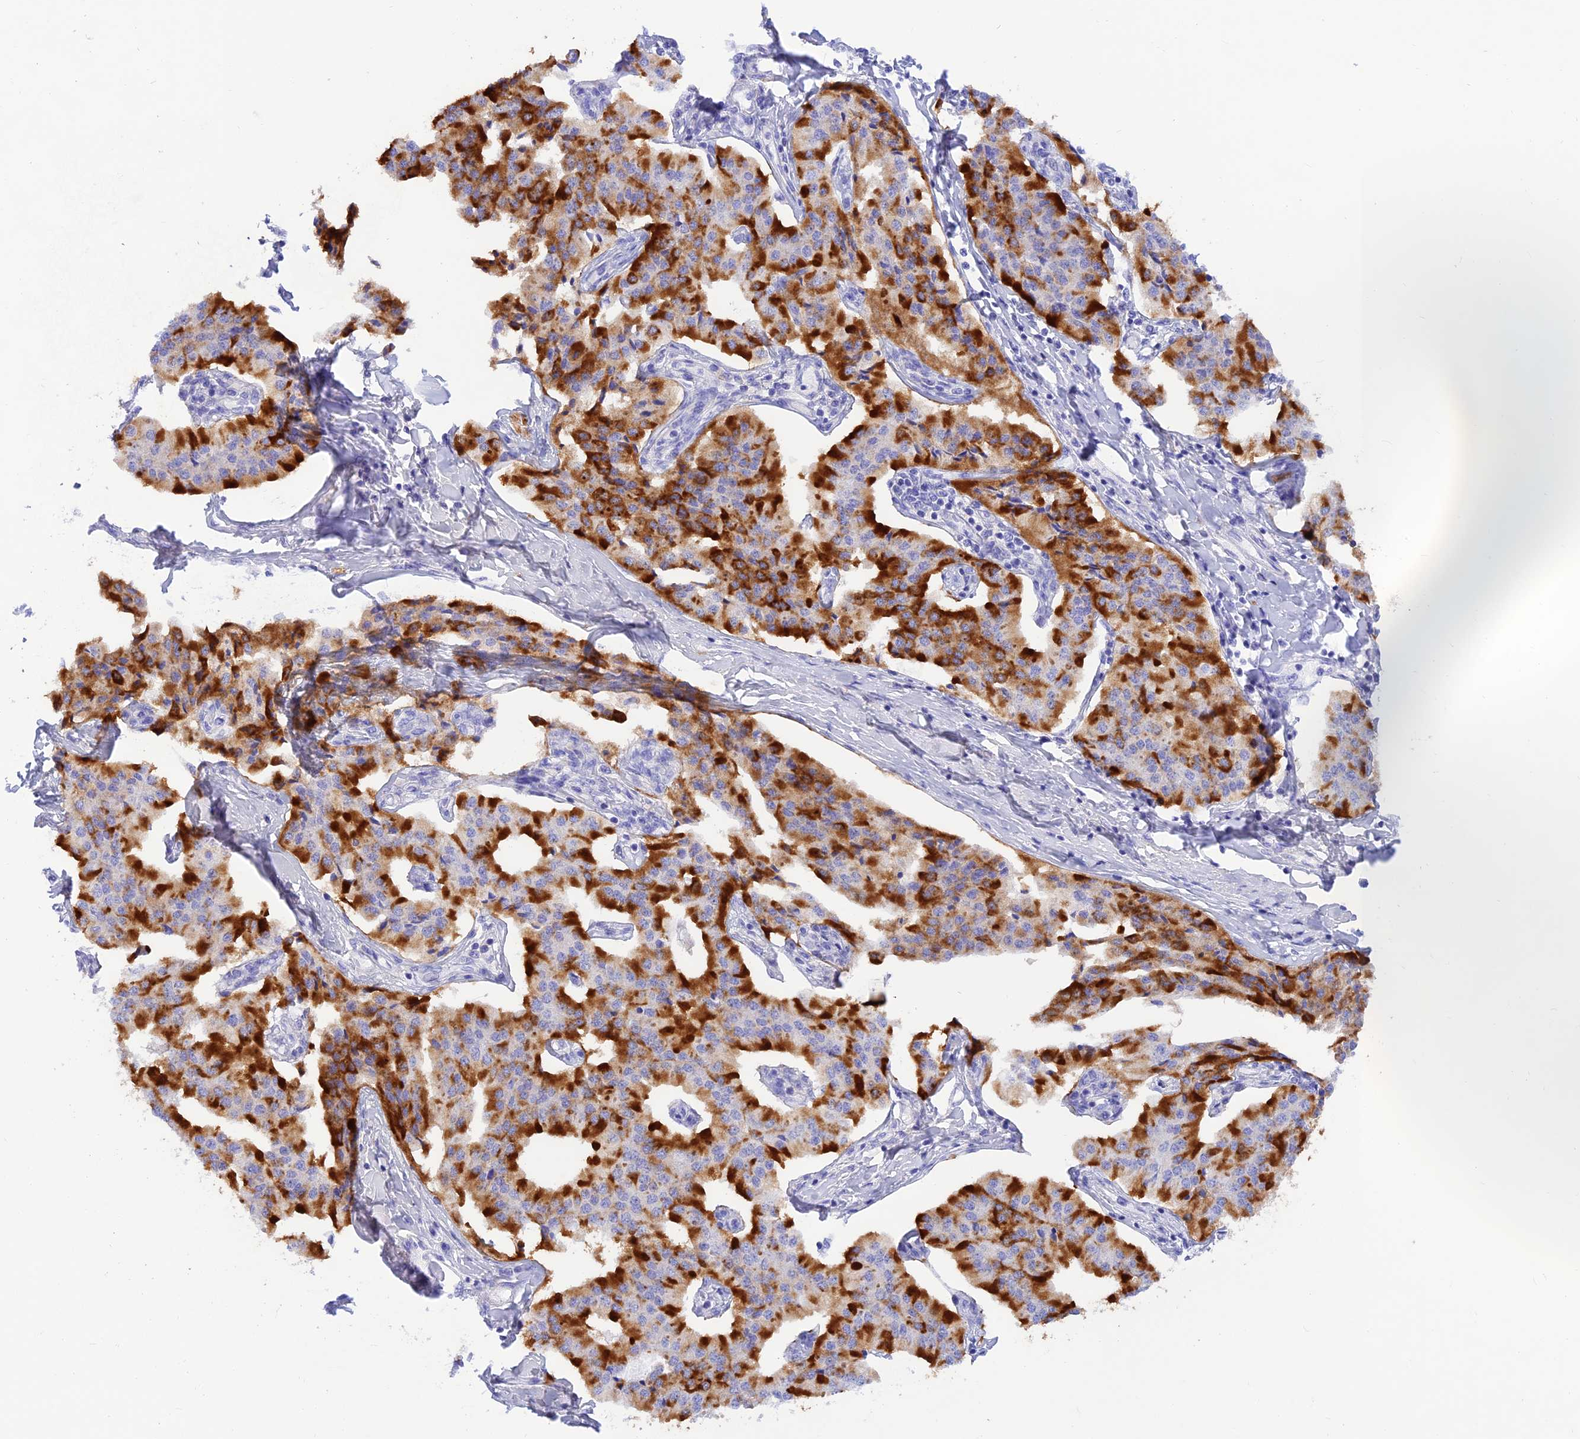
{"staining": {"intensity": "strong", "quantity": ">75%", "location": "cytoplasmic/membranous"}, "tissue": "pancreatic cancer", "cell_type": "Tumor cells", "image_type": "cancer", "snomed": [{"axis": "morphology", "description": "Adenocarcinoma, NOS"}, {"axis": "topography", "description": "Pancreas"}], "caption": "Protein positivity by IHC shows strong cytoplasmic/membranous positivity in about >75% of tumor cells in adenocarcinoma (pancreatic).", "gene": "PRNP", "patient": {"sex": "female", "age": 50}}